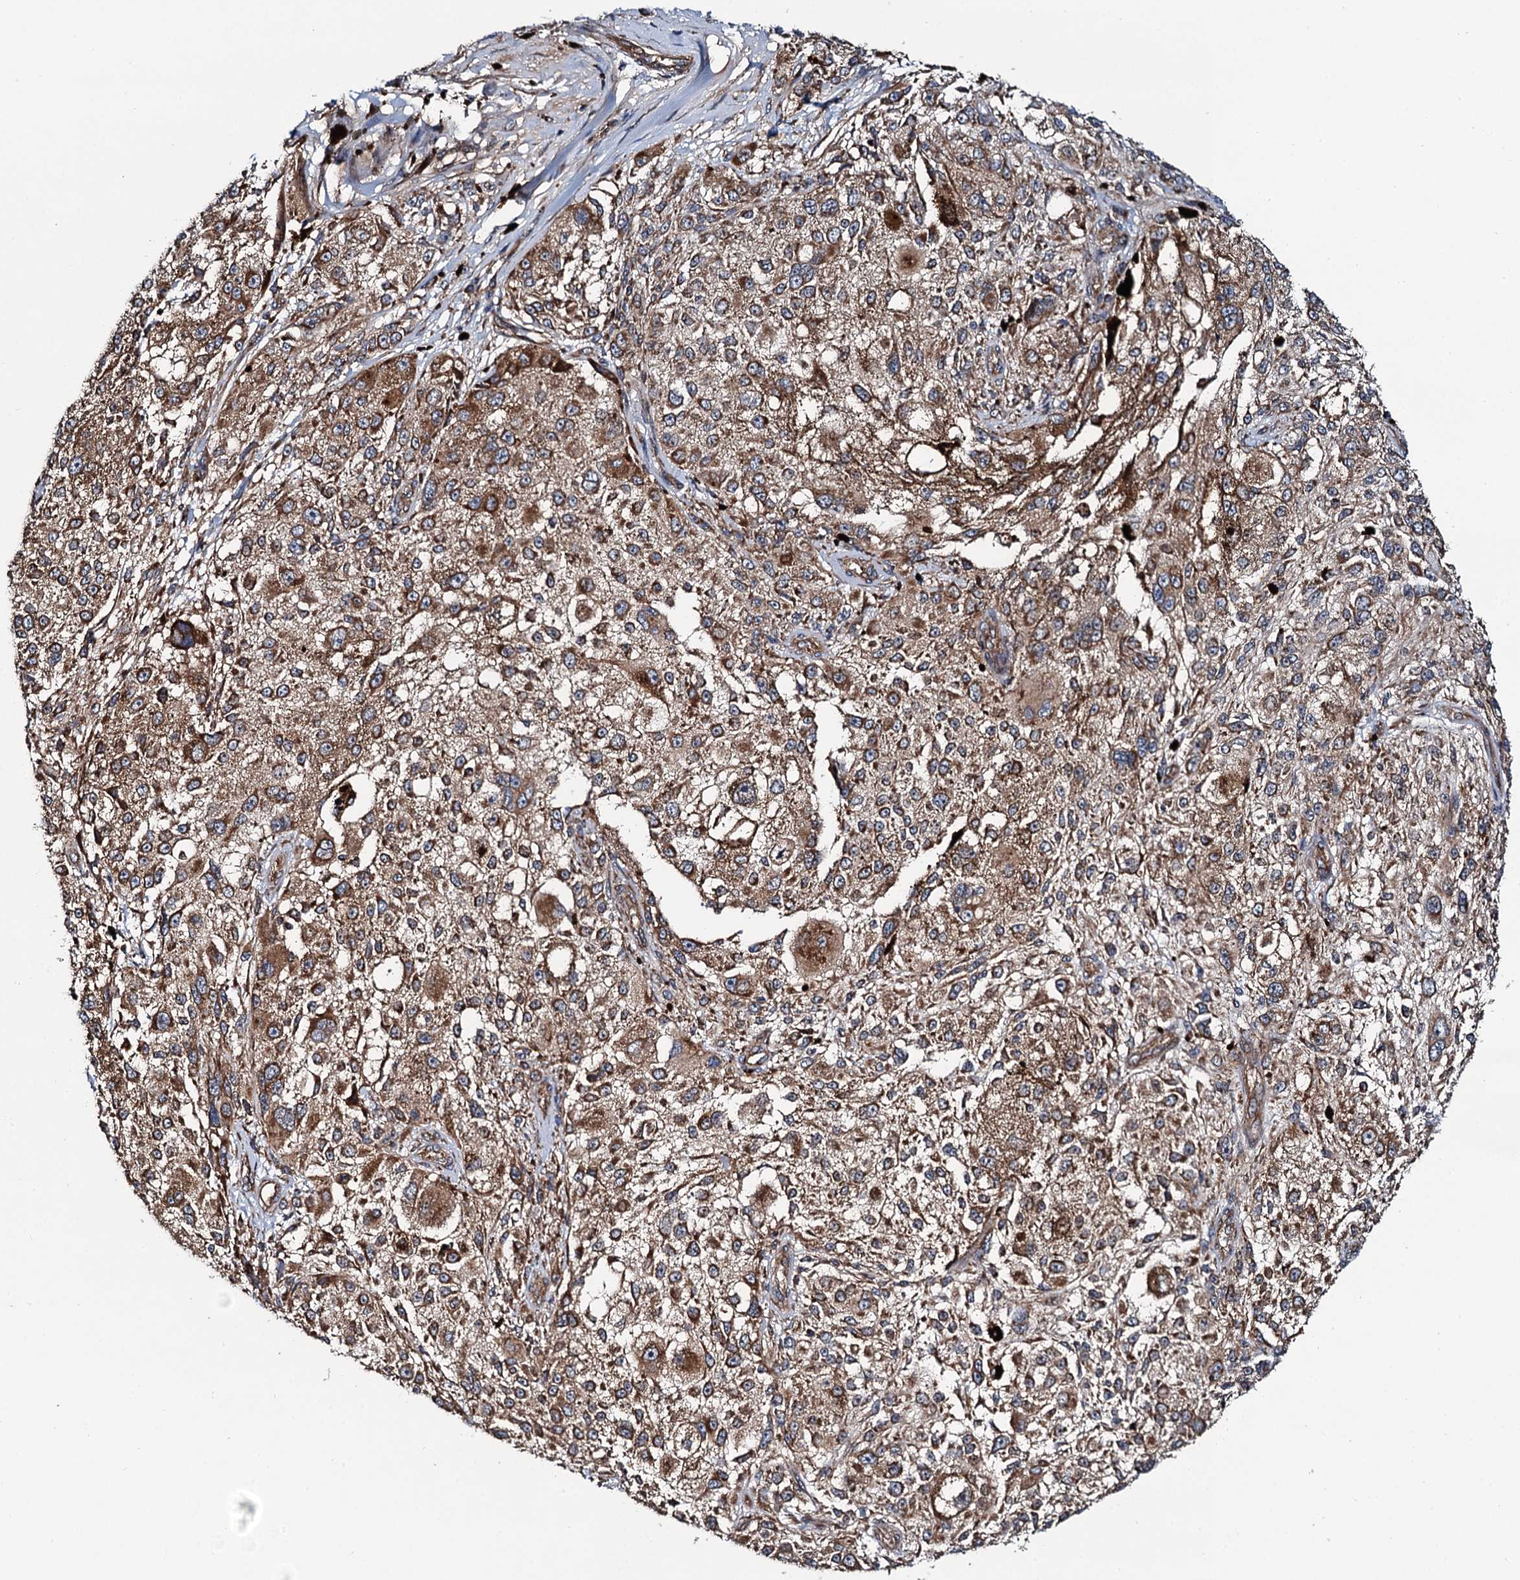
{"staining": {"intensity": "moderate", "quantity": ">75%", "location": "cytoplasmic/membranous"}, "tissue": "melanoma", "cell_type": "Tumor cells", "image_type": "cancer", "snomed": [{"axis": "morphology", "description": "Necrosis, NOS"}, {"axis": "morphology", "description": "Malignant melanoma, NOS"}, {"axis": "topography", "description": "Skin"}], "caption": "The image demonstrates immunohistochemical staining of melanoma. There is moderate cytoplasmic/membranous staining is identified in about >75% of tumor cells.", "gene": "NEK1", "patient": {"sex": "female", "age": 87}}